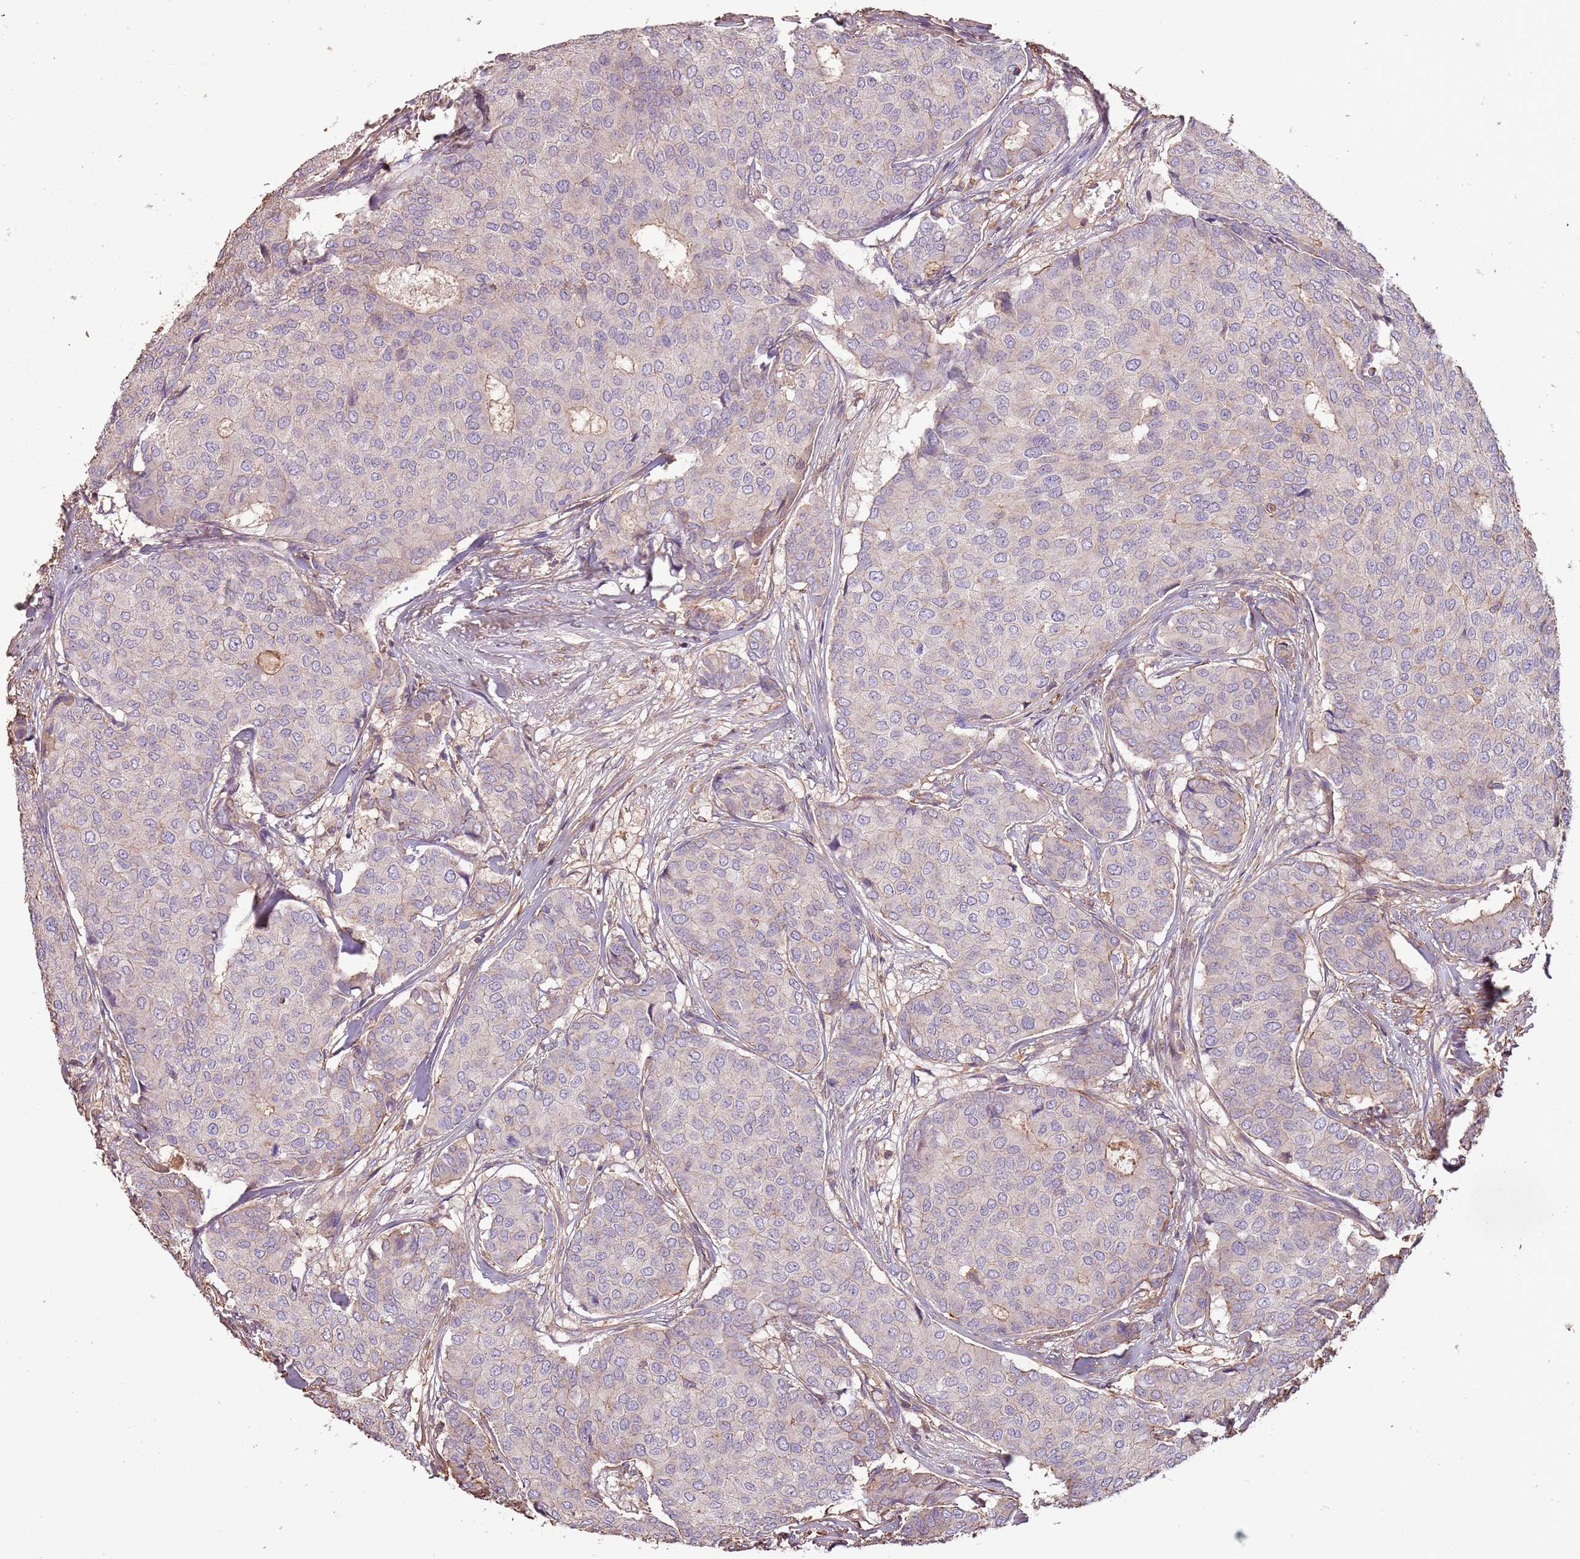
{"staining": {"intensity": "negative", "quantity": "none", "location": "none"}, "tissue": "breast cancer", "cell_type": "Tumor cells", "image_type": "cancer", "snomed": [{"axis": "morphology", "description": "Duct carcinoma"}, {"axis": "topography", "description": "Breast"}], "caption": "Immunohistochemical staining of human breast cancer exhibits no significant positivity in tumor cells.", "gene": "FECH", "patient": {"sex": "female", "age": 75}}